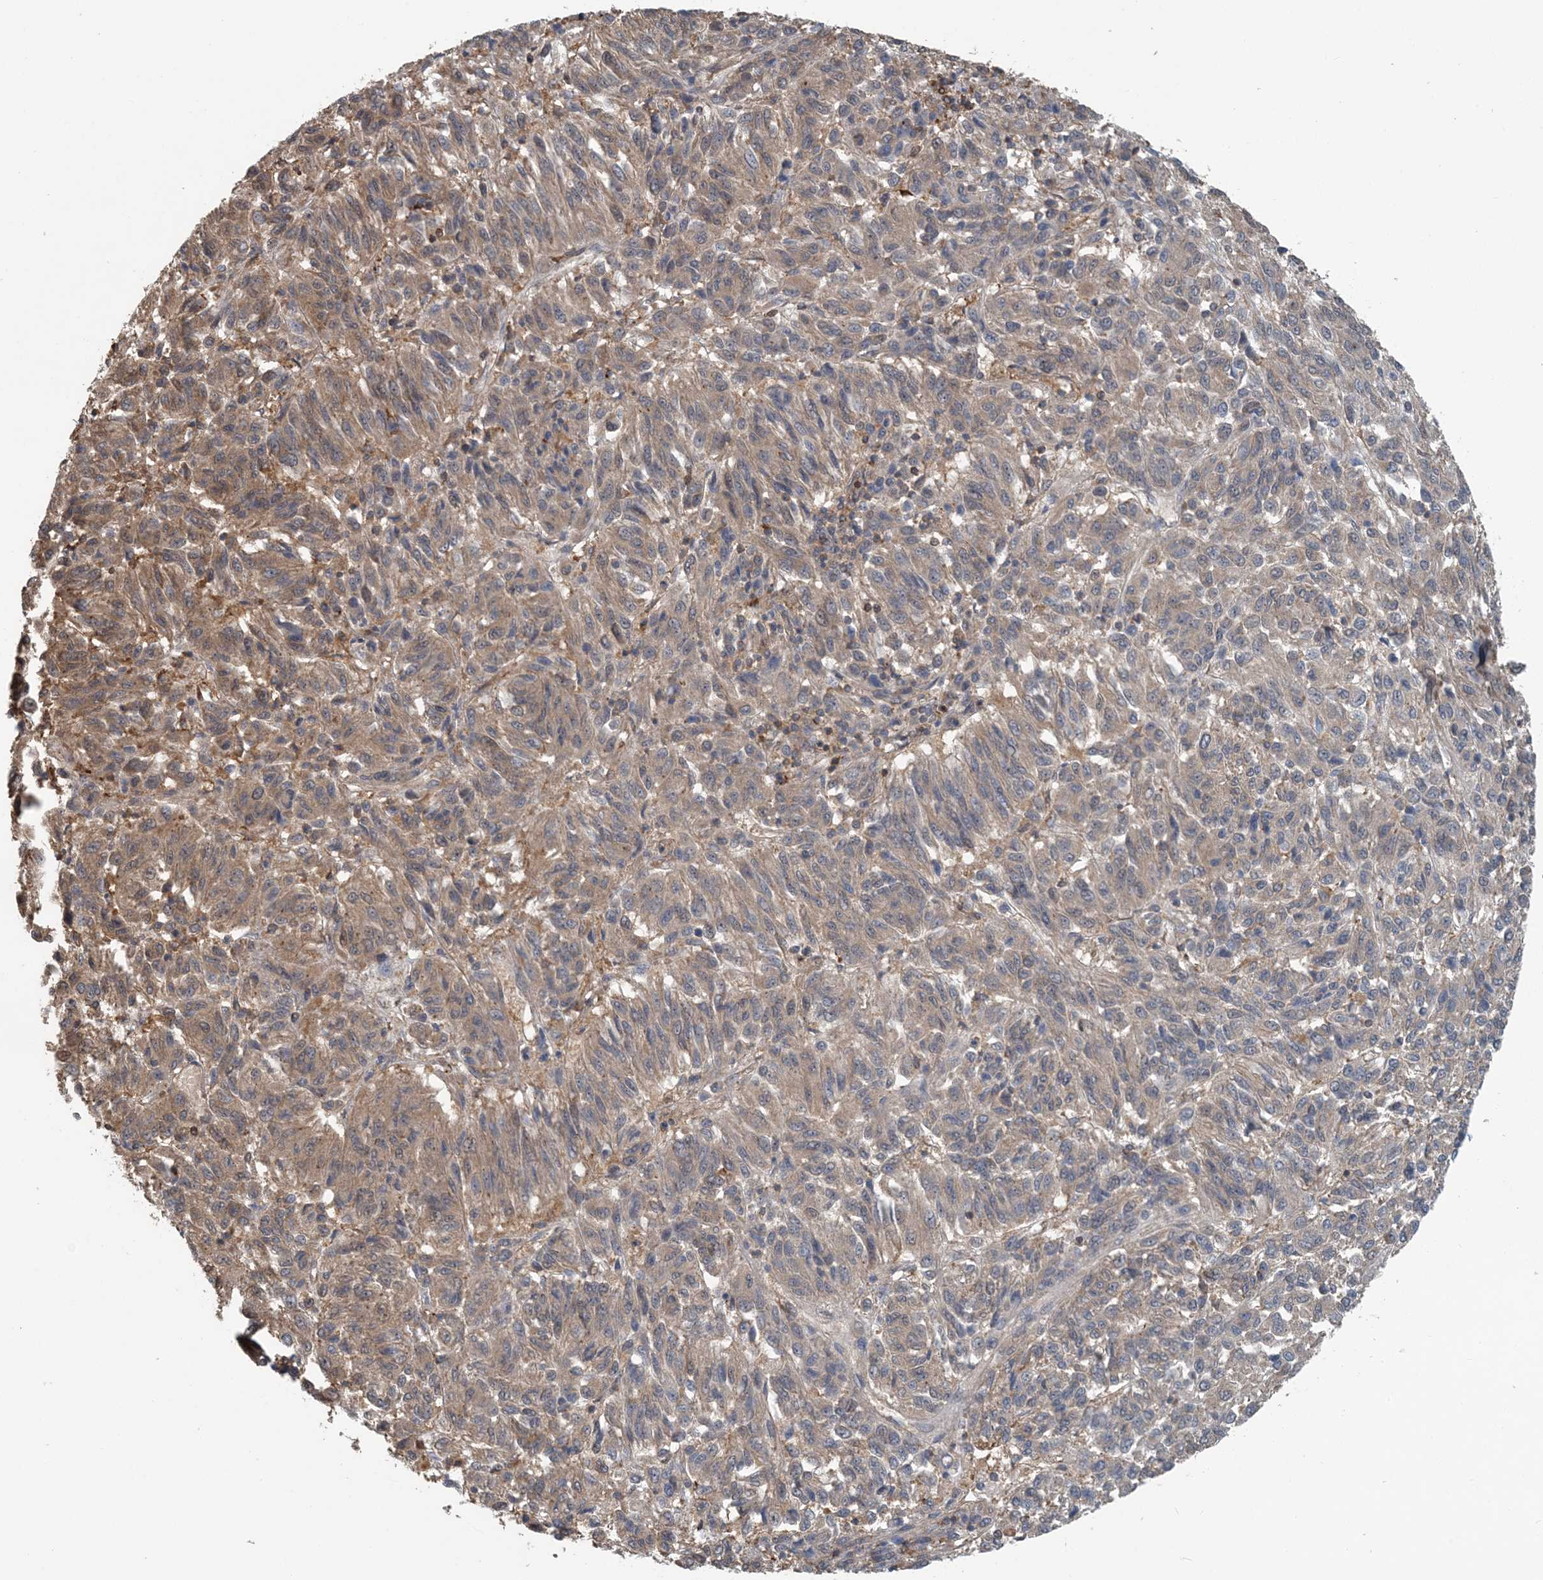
{"staining": {"intensity": "weak", "quantity": ">75%", "location": "cytoplasmic/membranous"}, "tissue": "melanoma", "cell_type": "Tumor cells", "image_type": "cancer", "snomed": [{"axis": "morphology", "description": "Malignant melanoma, Metastatic site"}, {"axis": "topography", "description": "Lung"}], "caption": "About >75% of tumor cells in melanoma exhibit weak cytoplasmic/membranous protein staining as visualized by brown immunohistochemical staining.", "gene": "HIKESHI", "patient": {"sex": "male", "age": 64}}